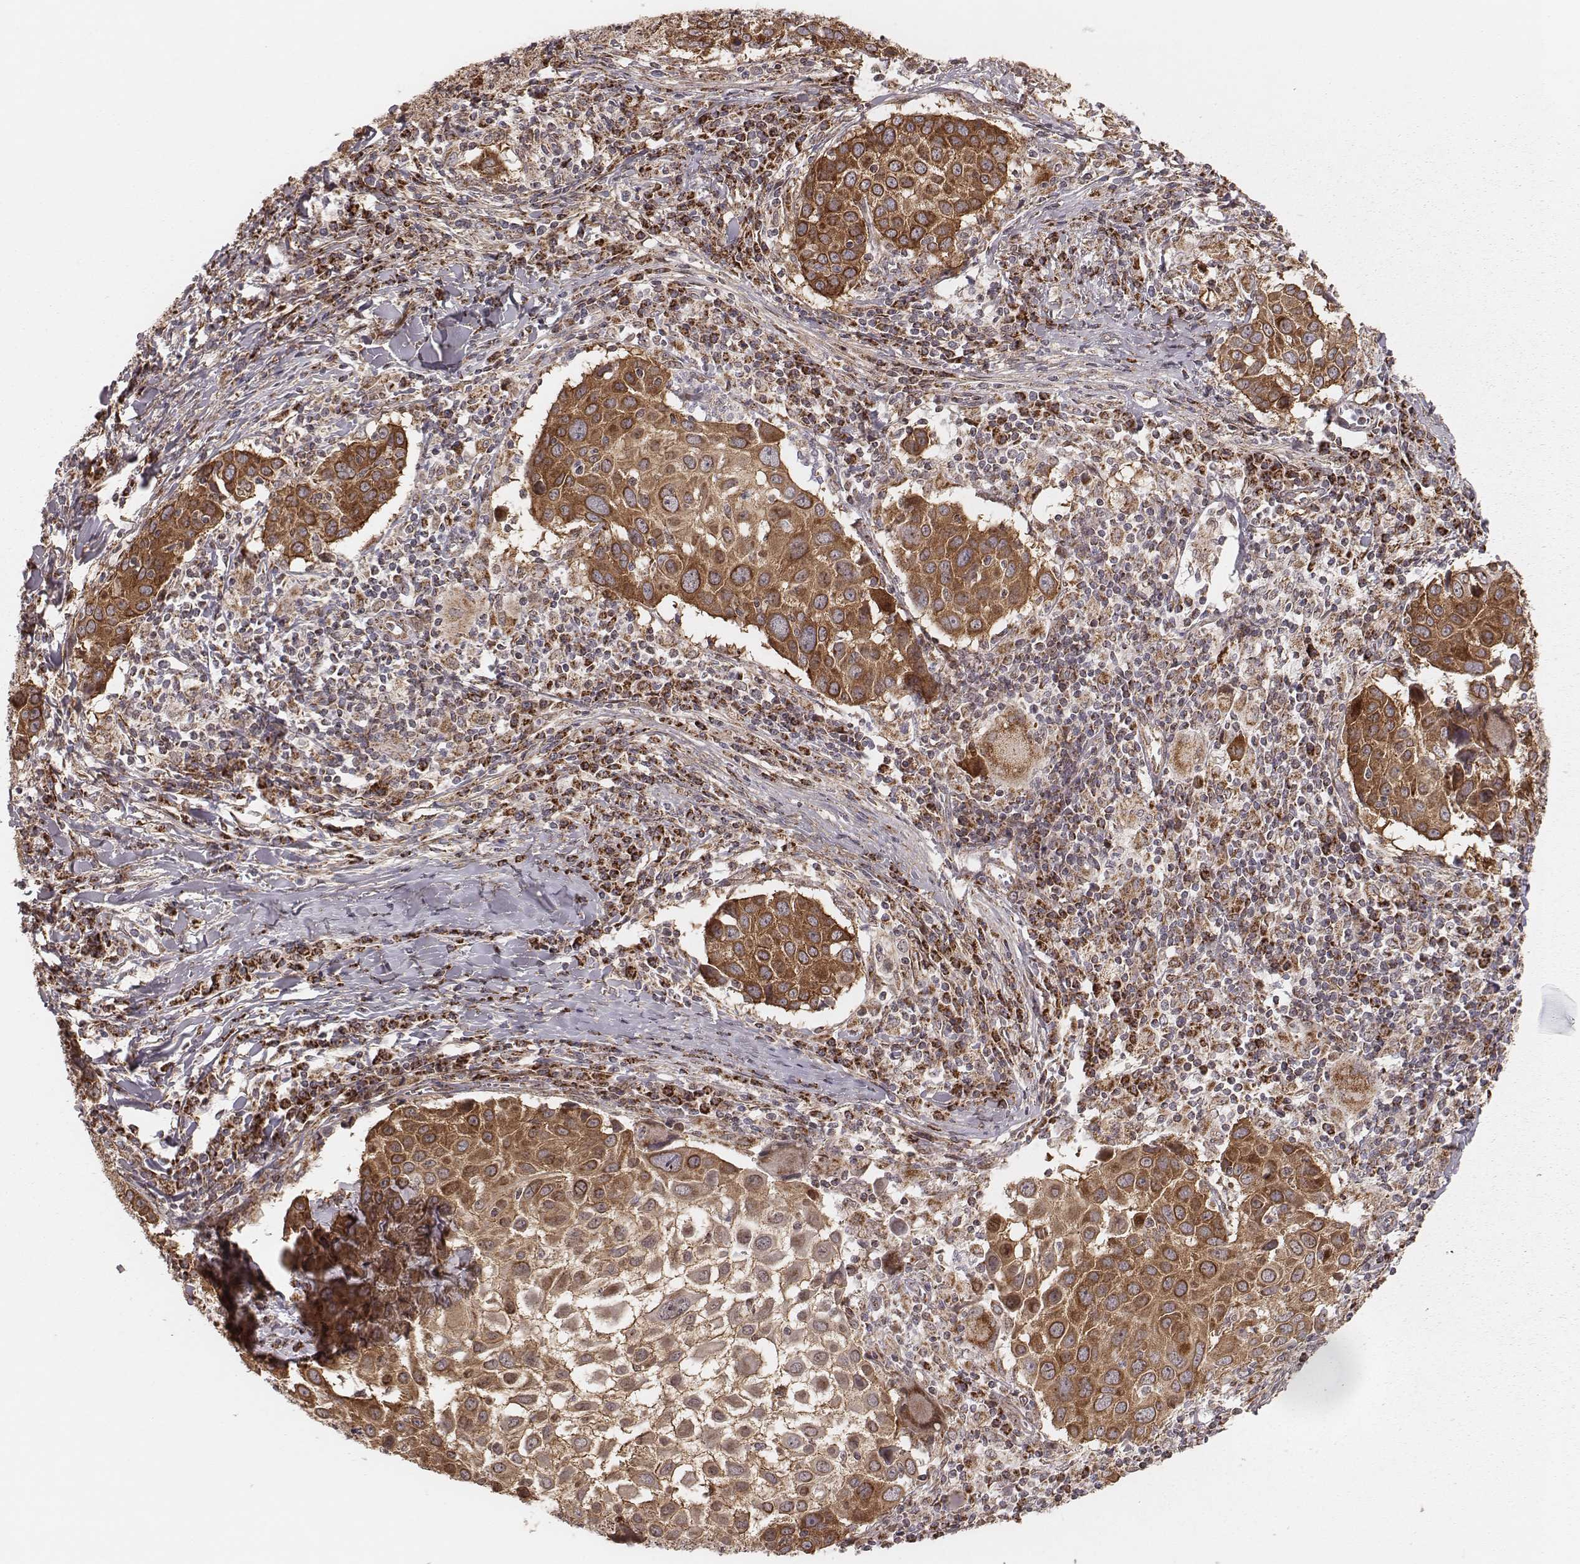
{"staining": {"intensity": "moderate", "quantity": ">75%", "location": "cytoplasmic/membranous"}, "tissue": "lung cancer", "cell_type": "Tumor cells", "image_type": "cancer", "snomed": [{"axis": "morphology", "description": "Squamous cell carcinoma, NOS"}, {"axis": "topography", "description": "Lung"}], "caption": "Lung squamous cell carcinoma was stained to show a protein in brown. There is medium levels of moderate cytoplasmic/membranous staining in about >75% of tumor cells. The protein is shown in brown color, while the nuclei are stained blue.", "gene": "NDUFA7", "patient": {"sex": "male", "age": 57}}